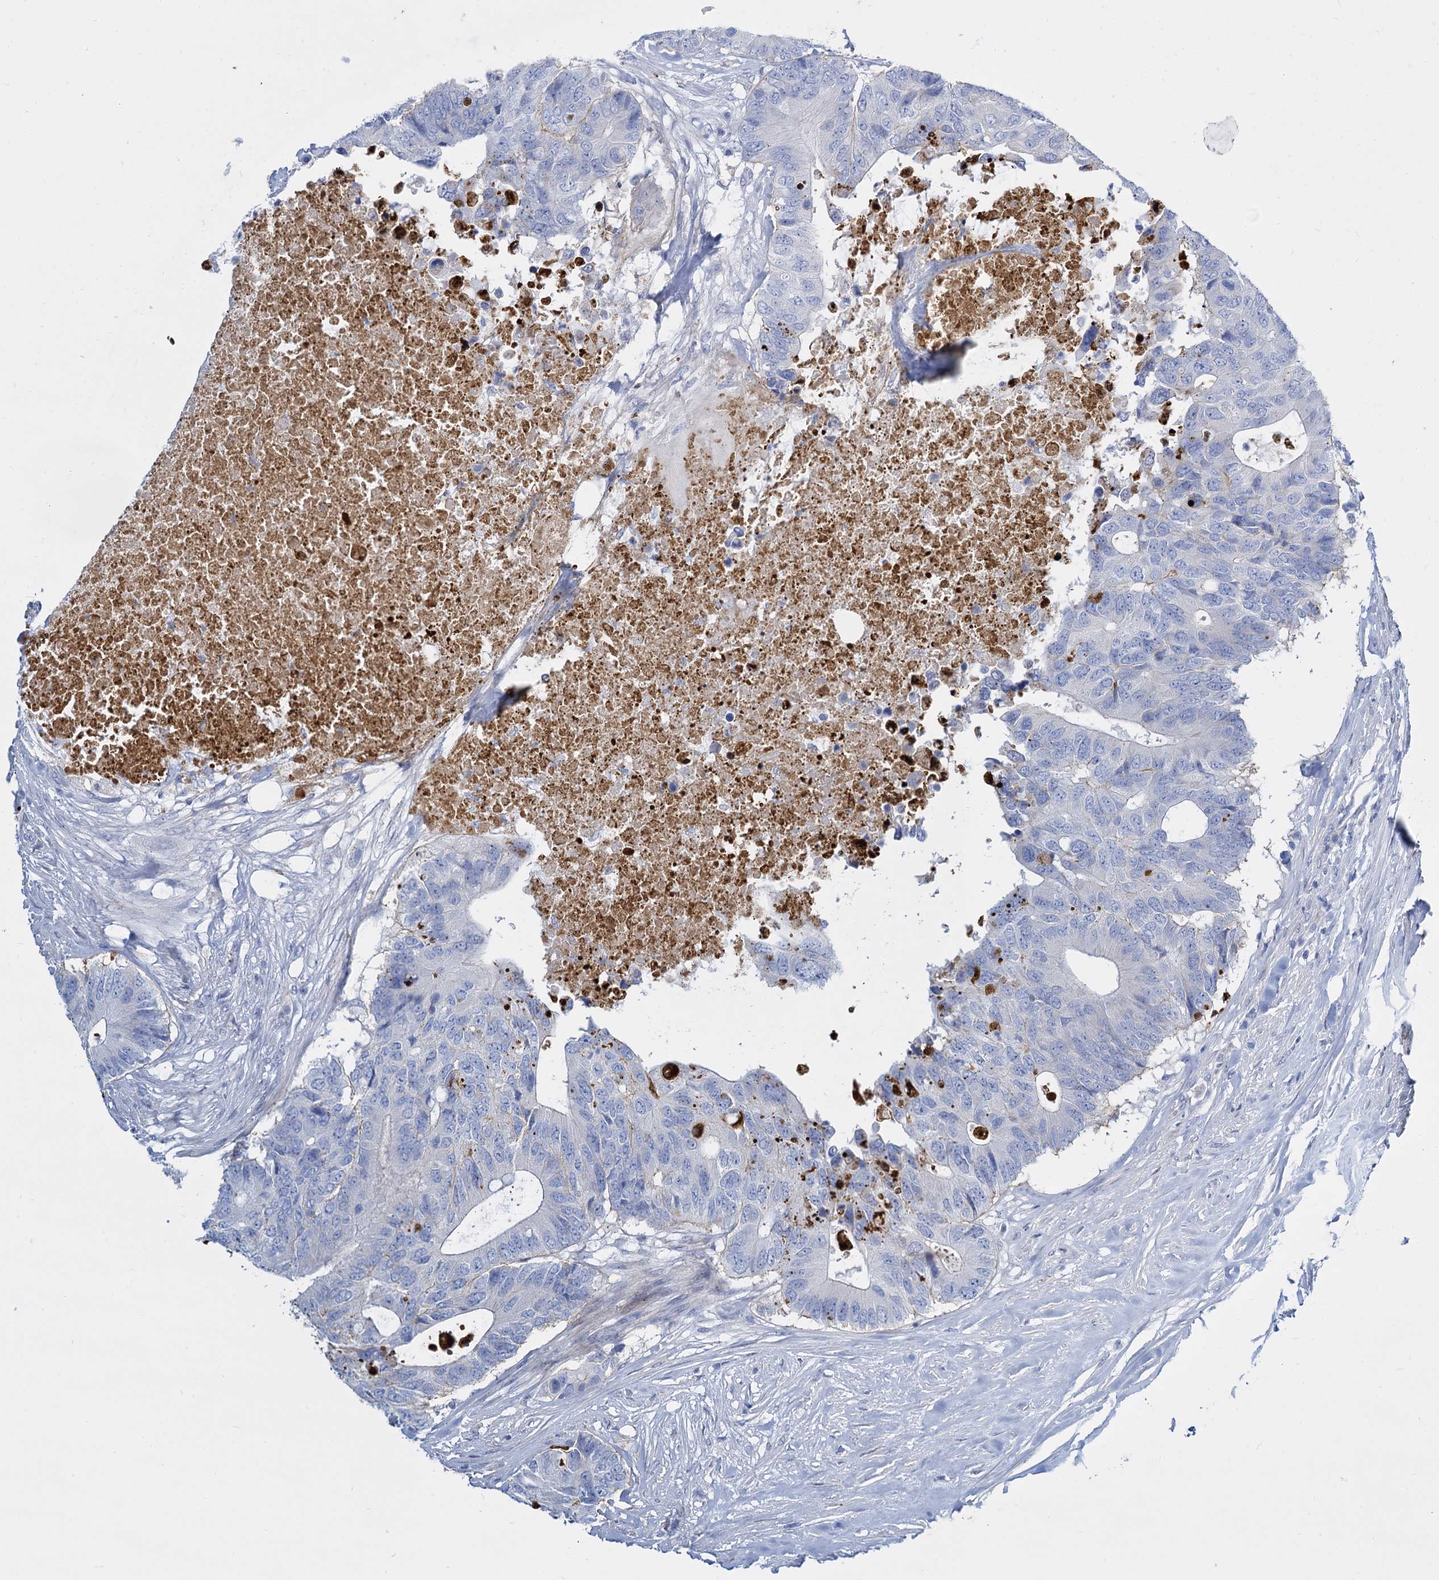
{"staining": {"intensity": "negative", "quantity": "none", "location": "none"}, "tissue": "colorectal cancer", "cell_type": "Tumor cells", "image_type": "cancer", "snomed": [{"axis": "morphology", "description": "Adenocarcinoma, NOS"}, {"axis": "topography", "description": "Colon"}], "caption": "Immunohistochemistry (IHC) photomicrograph of human colorectal cancer stained for a protein (brown), which shows no expression in tumor cells.", "gene": "TRIM77", "patient": {"sex": "male", "age": 71}}